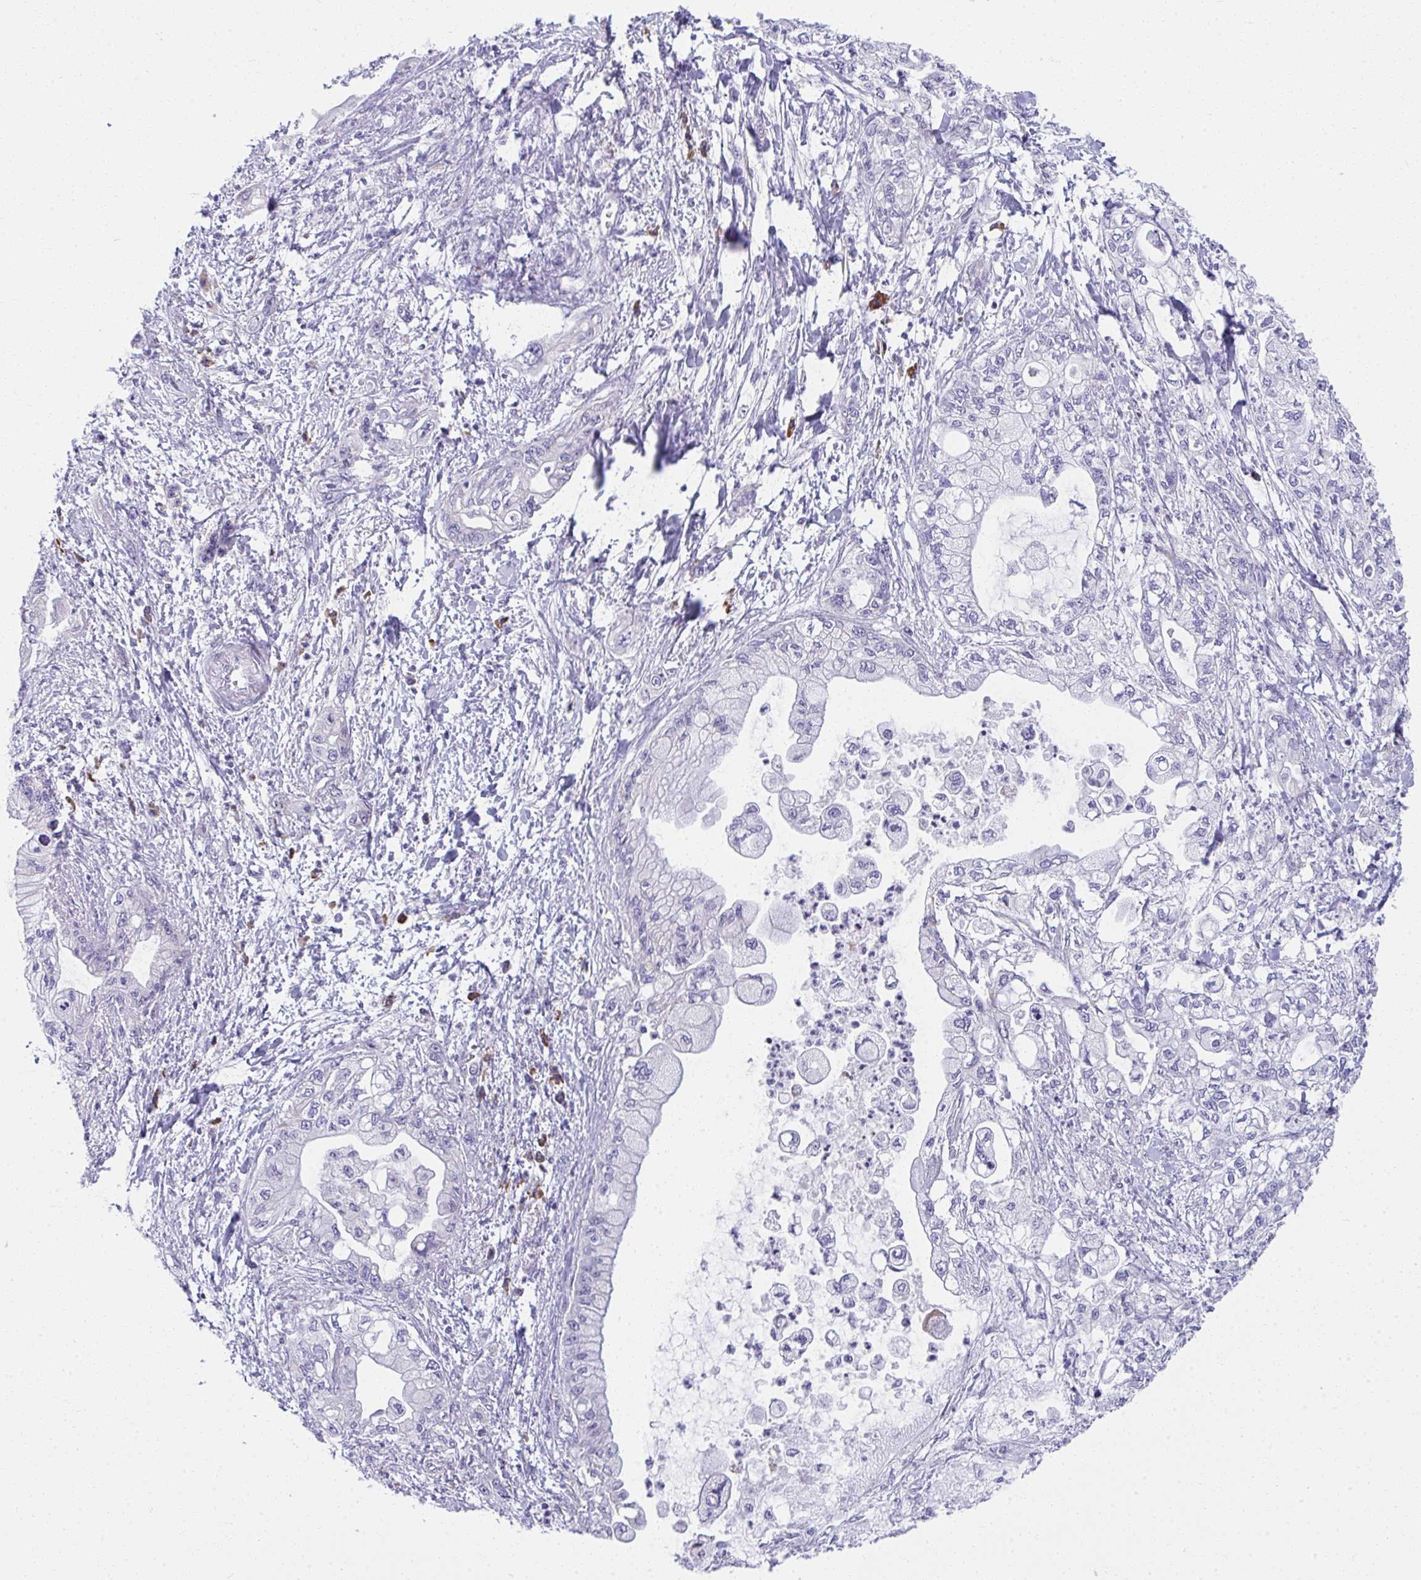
{"staining": {"intensity": "negative", "quantity": "none", "location": "none"}, "tissue": "pancreatic cancer", "cell_type": "Tumor cells", "image_type": "cancer", "snomed": [{"axis": "morphology", "description": "Adenocarcinoma, NOS"}, {"axis": "topography", "description": "Pancreas"}], "caption": "This image is of adenocarcinoma (pancreatic) stained with IHC to label a protein in brown with the nuclei are counter-stained blue. There is no expression in tumor cells.", "gene": "FASLG", "patient": {"sex": "male", "age": 61}}